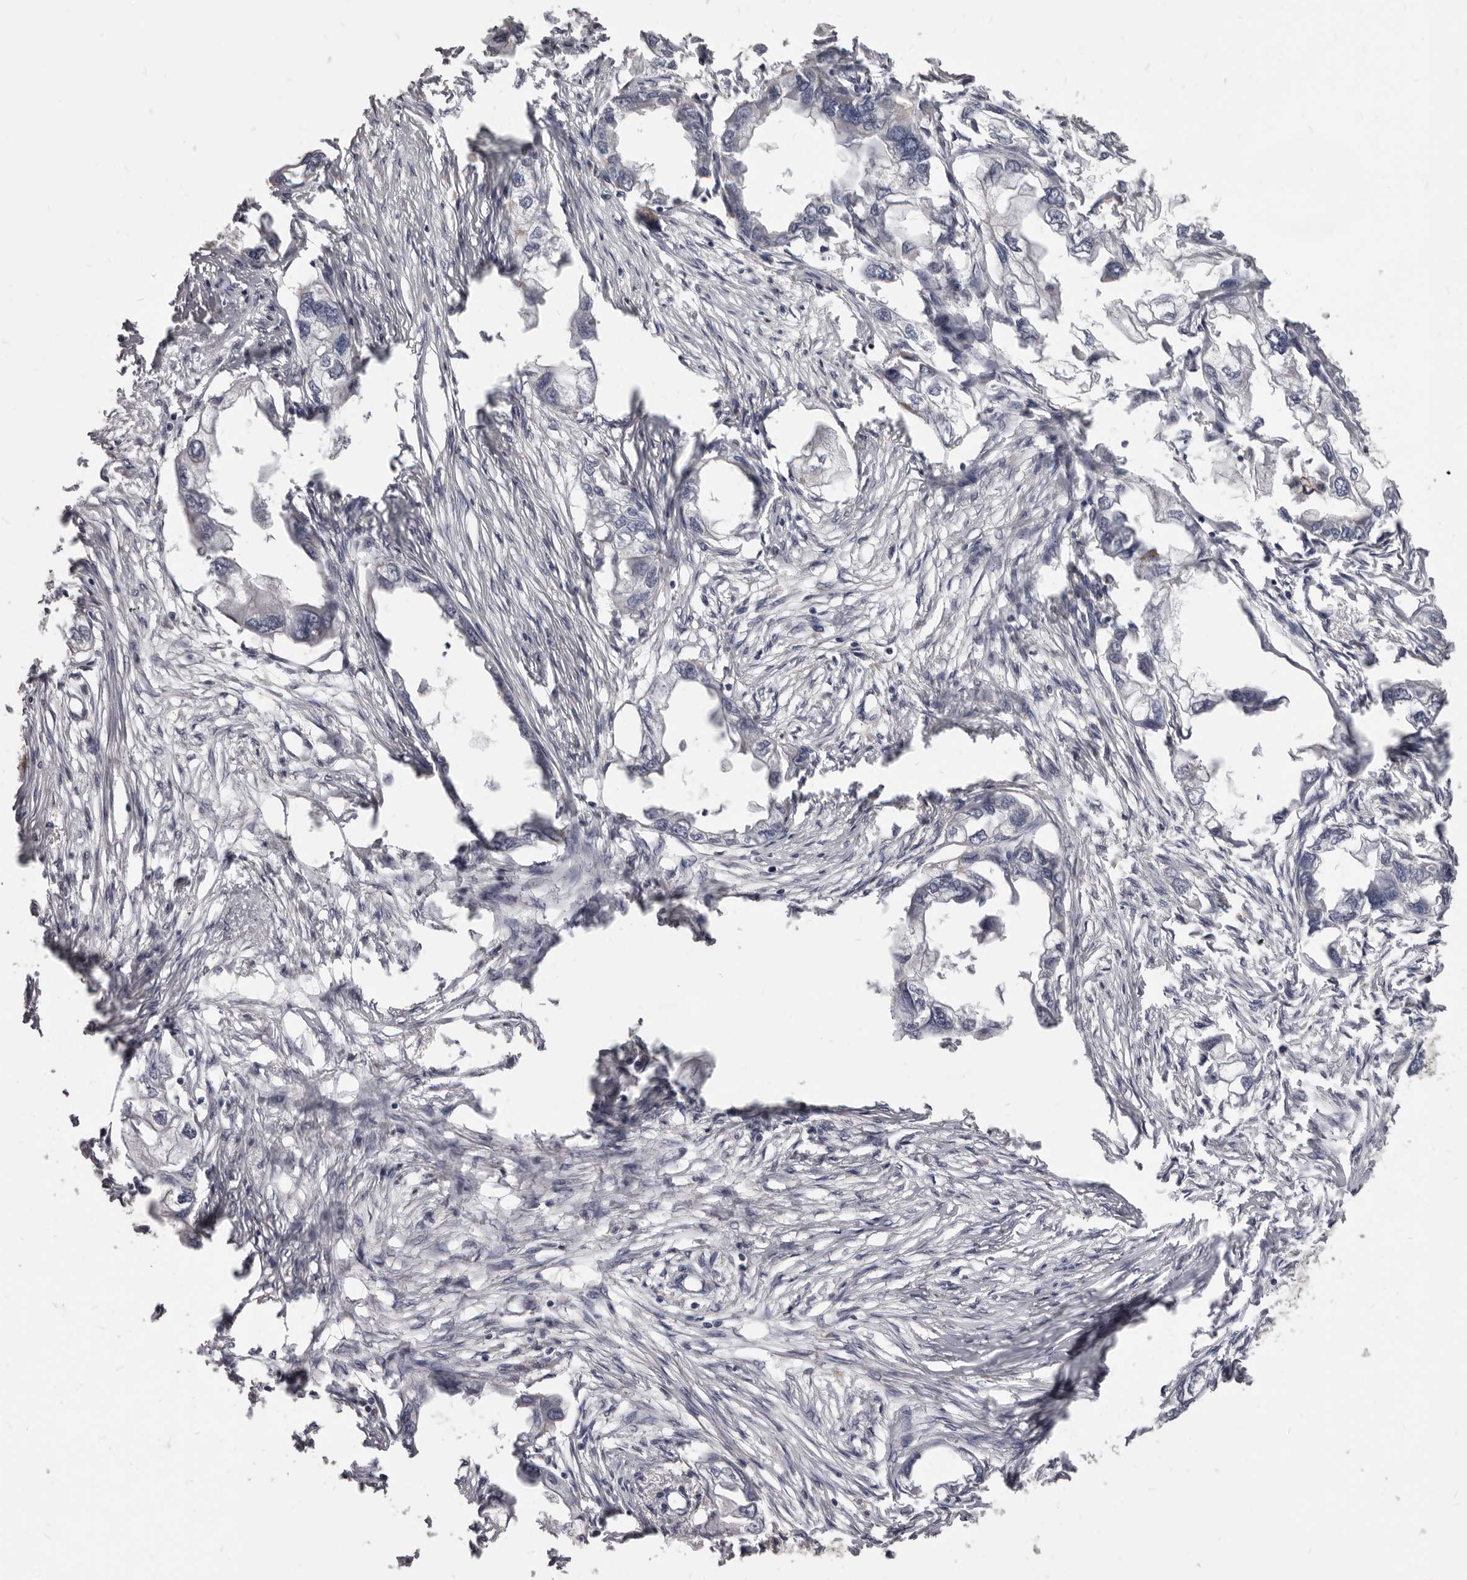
{"staining": {"intensity": "negative", "quantity": "none", "location": "none"}, "tissue": "endometrial cancer", "cell_type": "Tumor cells", "image_type": "cancer", "snomed": [{"axis": "morphology", "description": "Adenocarcinoma, NOS"}, {"axis": "morphology", "description": "Adenocarcinoma, metastatic, NOS"}, {"axis": "topography", "description": "Adipose tissue"}, {"axis": "topography", "description": "Endometrium"}], "caption": "IHC micrograph of endometrial cancer stained for a protein (brown), which displays no expression in tumor cells. (DAB (3,3'-diaminobenzidine) IHC with hematoxylin counter stain).", "gene": "PI4K2A", "patient": {"sex": "female", "age": 67}}